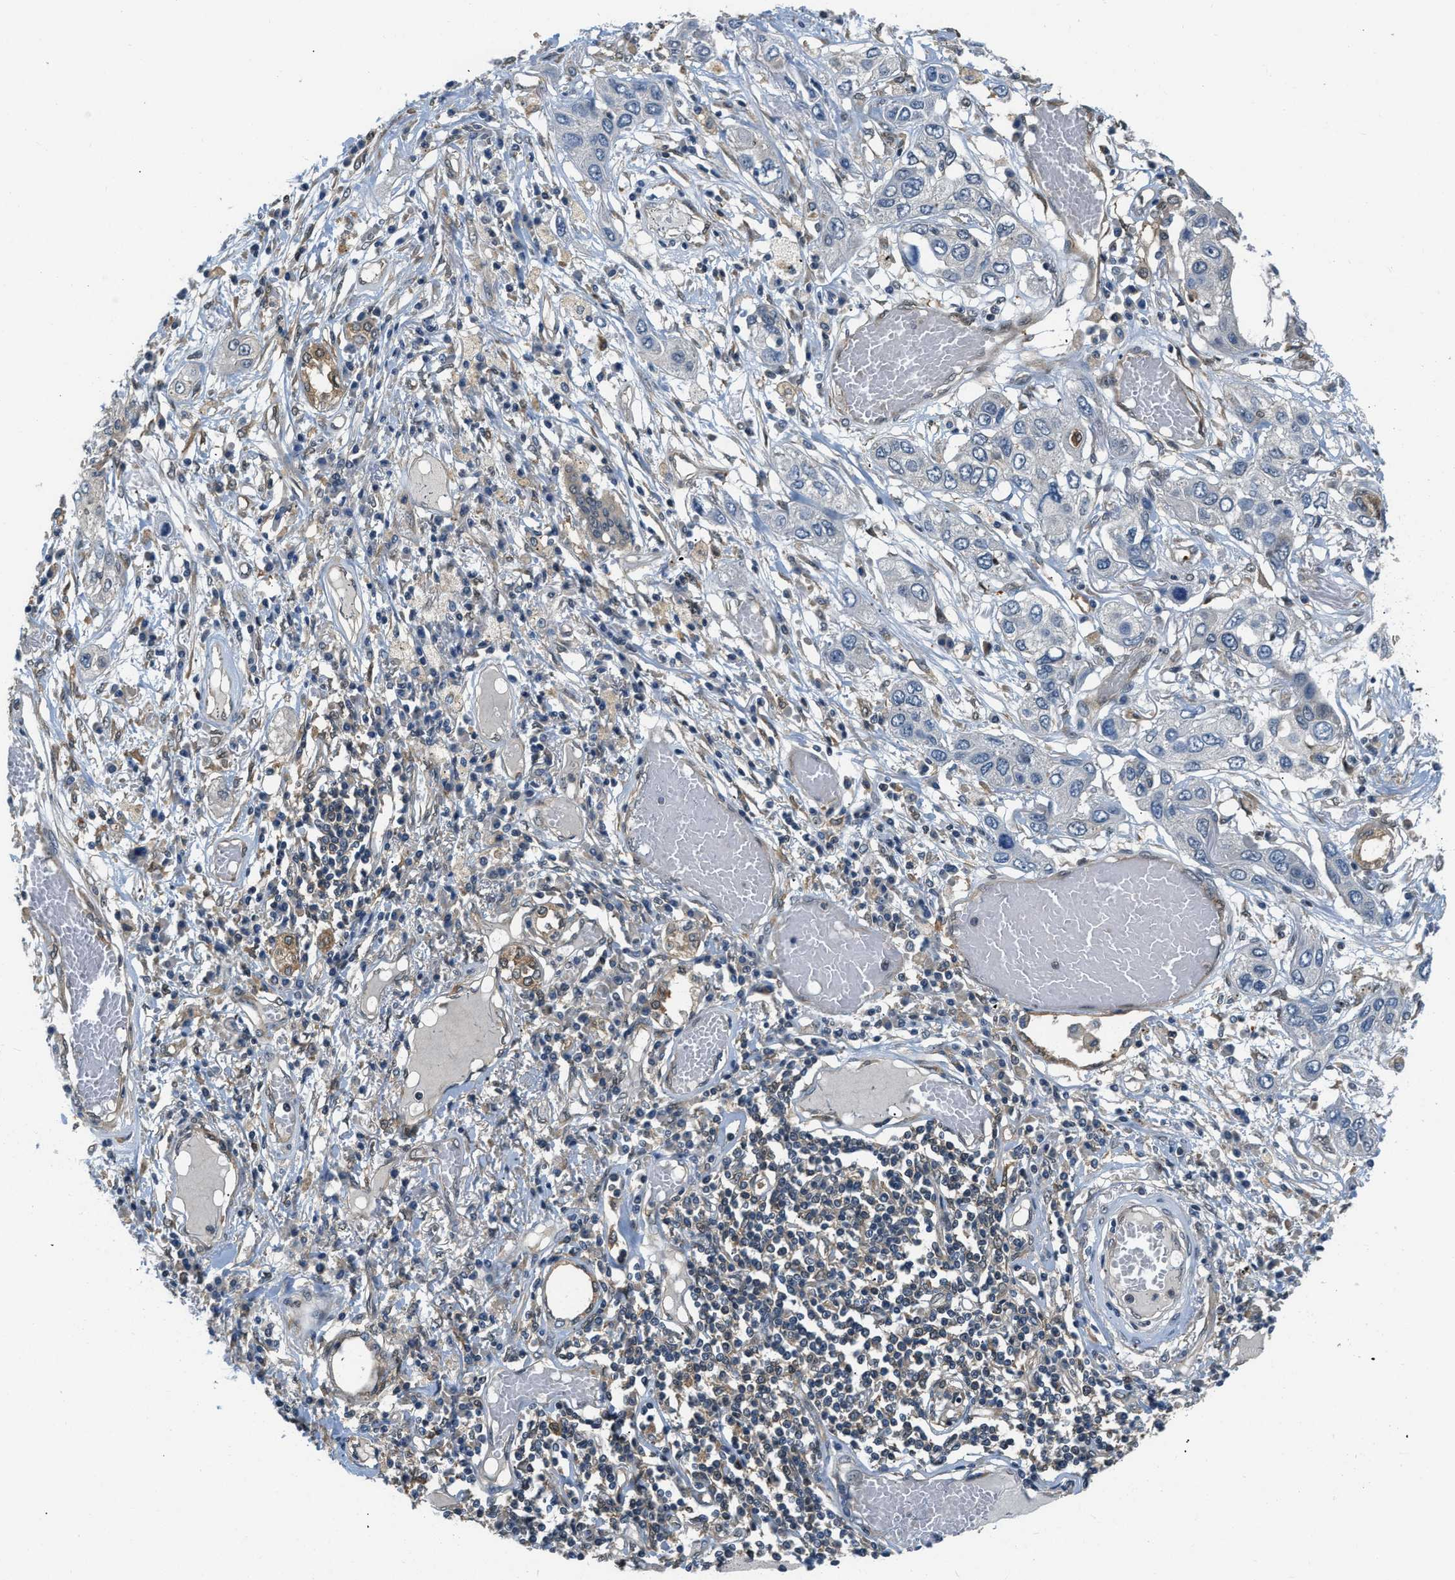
{"staining": {"intensity": "weak", "quantity": "<25%", "location": "cytoplasmic/membranous,nuclear"}, "tissue": "lung cancer", "cell_type": "Tumor cells", "image_type": "cancer", "snomed": [{"axis": "morphology", "description": "Squamous cell carcinoma, NOS"}, {"axis": "topography", "description": "Lung"}], "caption": "This is a image of immunohistochemistry (IHC) staining of lung cancer, which shows no staining in tumor cells.", "gene": "EIF4EBP2", "patient": {"sex": "male", "age": 71}}